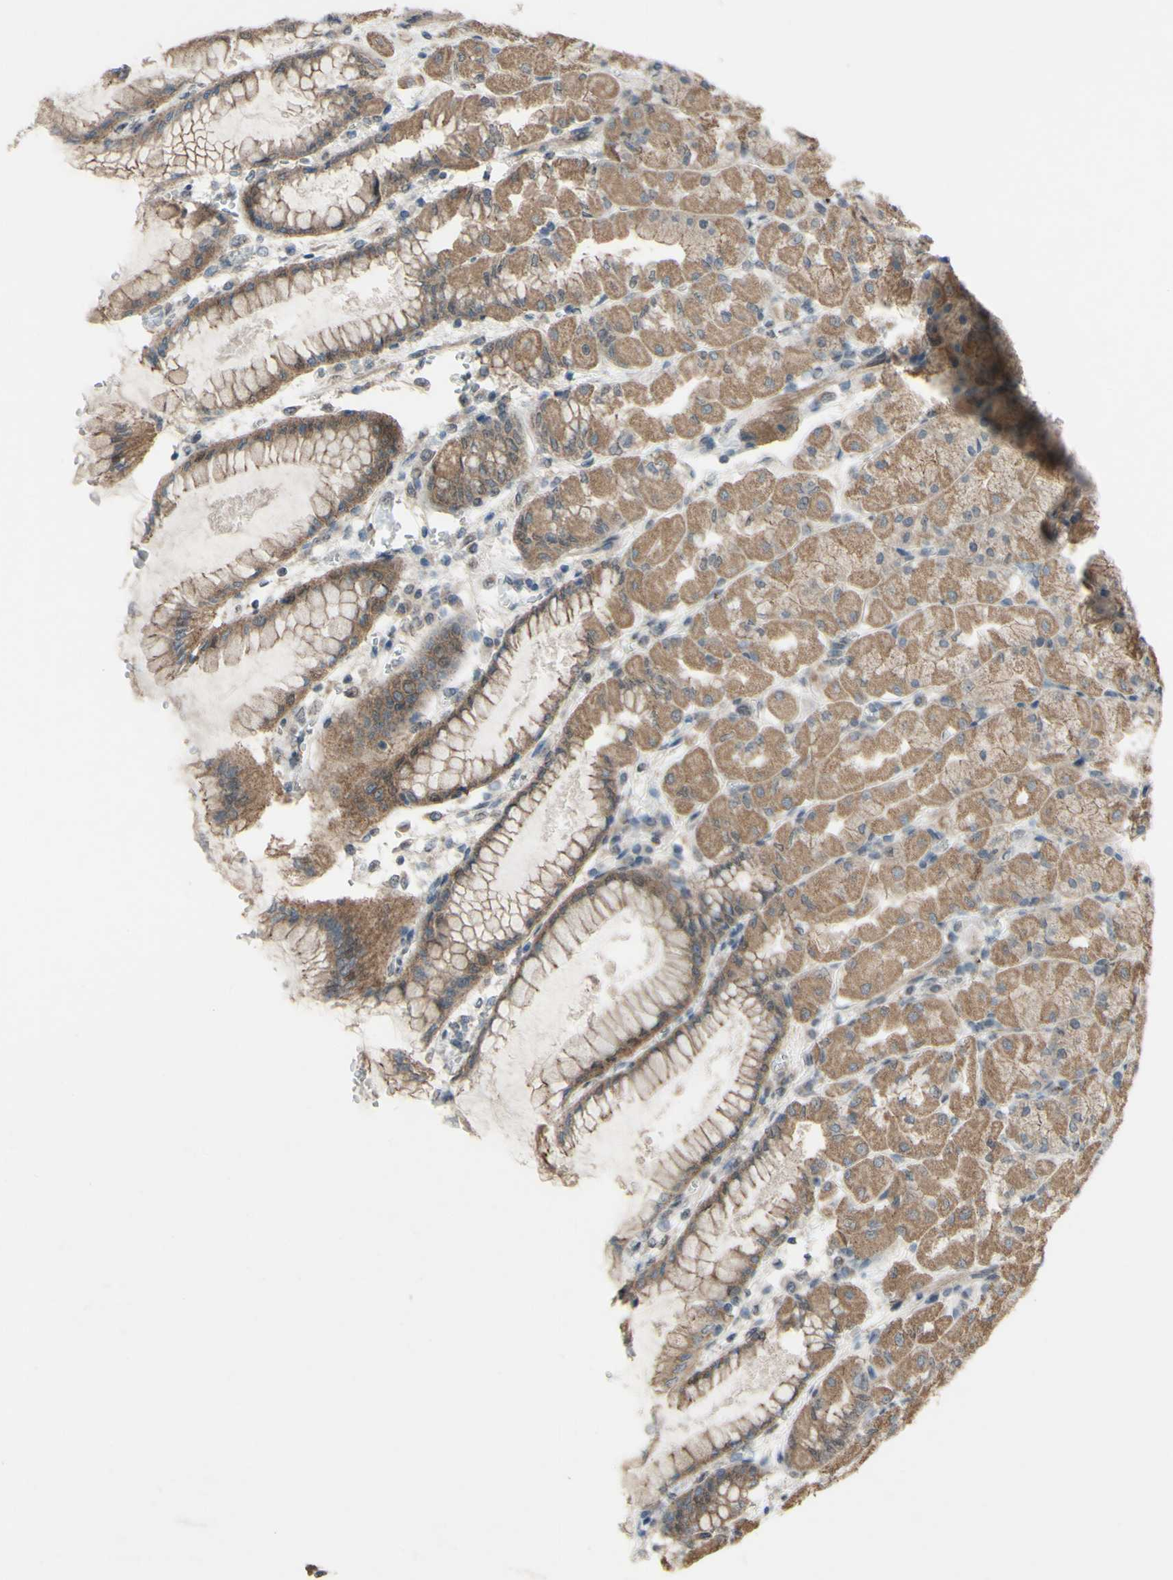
{"staining": {"intensity": "moderate", "quantity": ">75%", "location": "cytoplasmic/membranous"}, "tissue": "stomach", "cell_type": "Glandular cells", "image_type": "normal", "snomed": [{"axis": "morphology", "description": "Normal tissue, NOS"}, {"axis": "topography", "description": "Stomach, upper"}], "caption": "Stomach stained with IHC displays moderate cytoplasmic/membranous positivity in about >75% of glandular cells.", "gene": "CDCP1", "patient": {"sex": "female", "age": 56}}